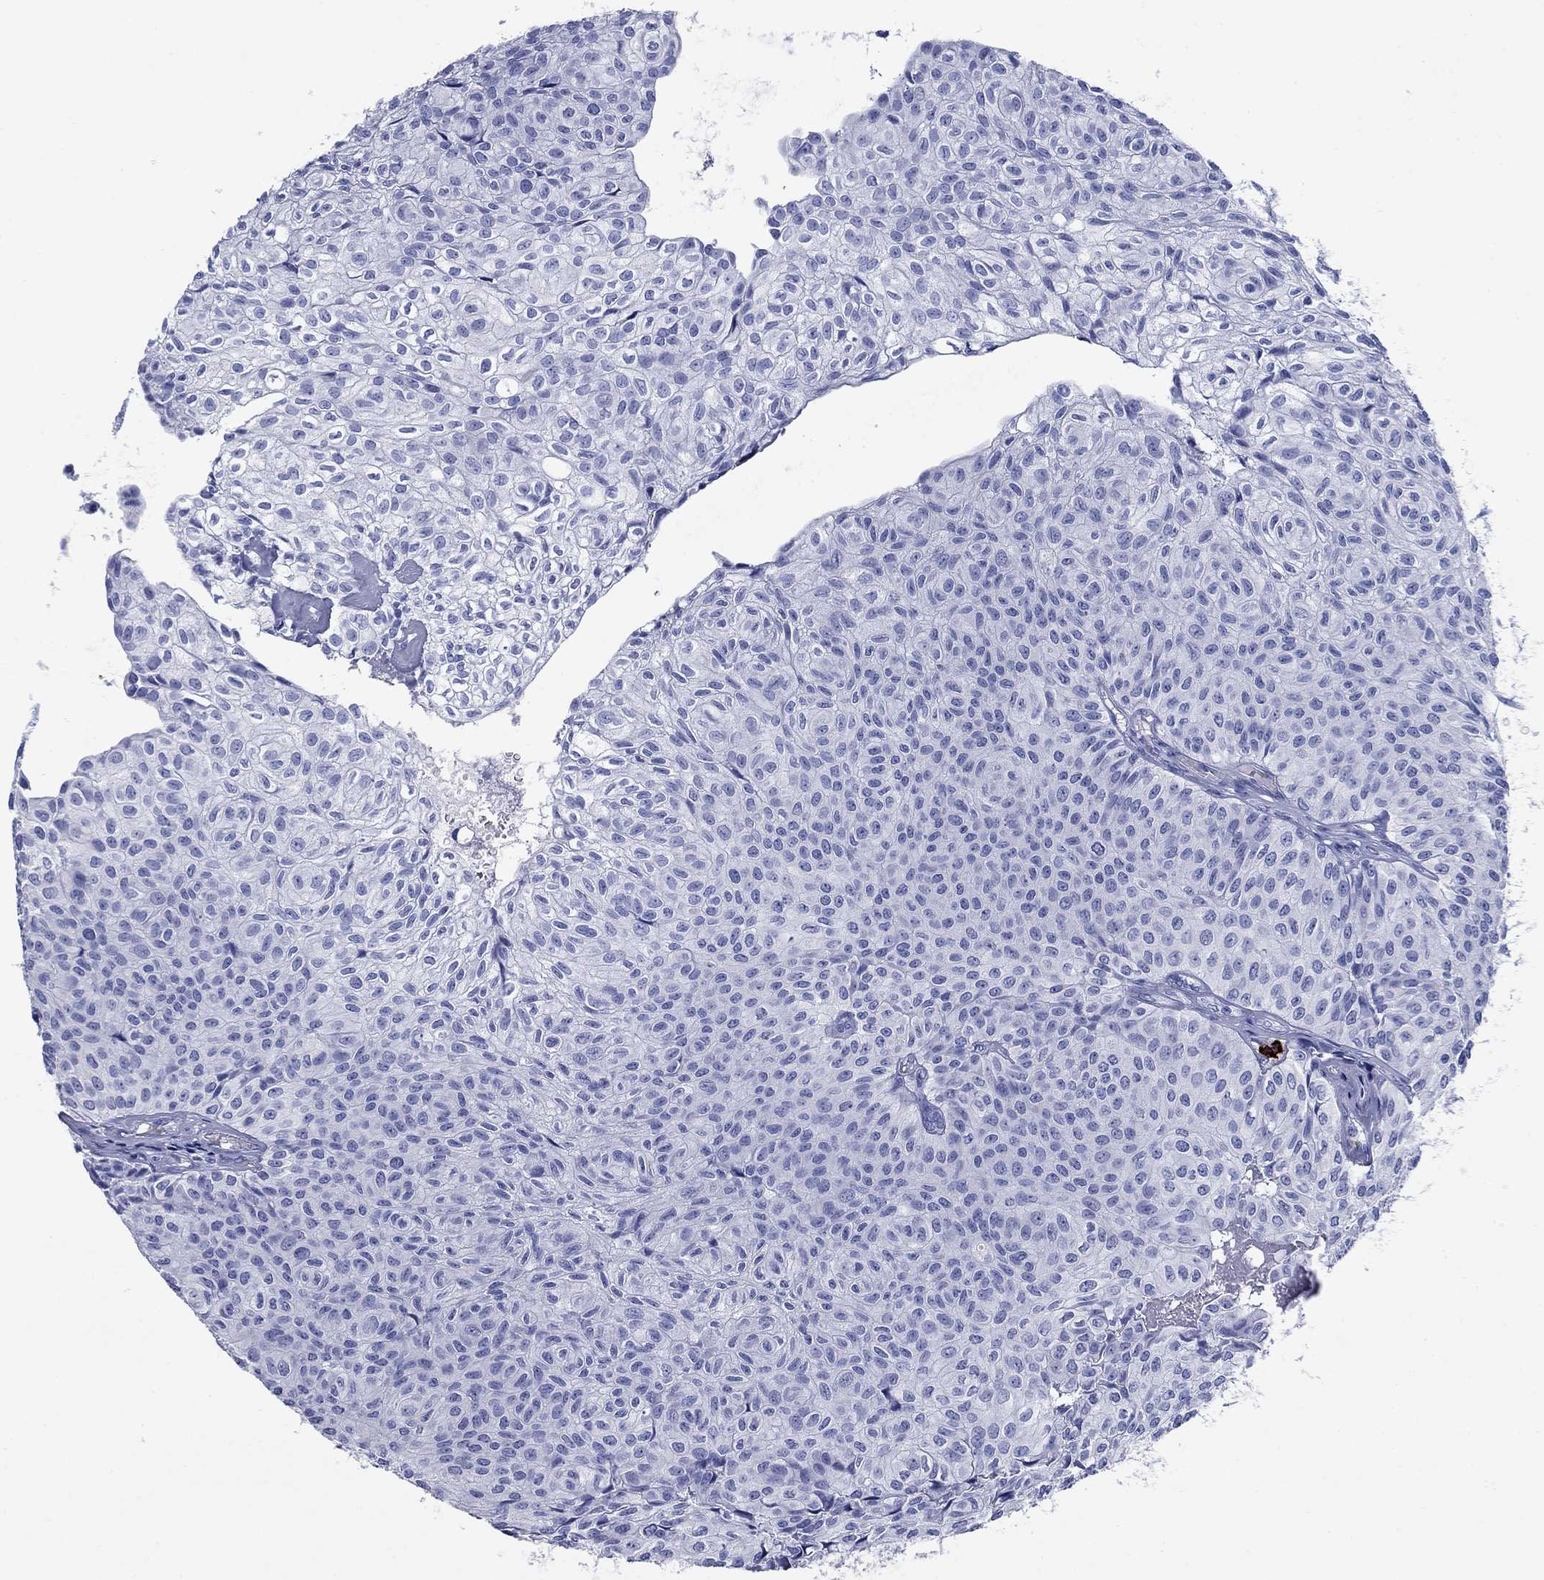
{"staining": {"intensity": "negative", "quantity": "none", "location": "none"}, "tissue": "urothelial cancer", "cell_type": "Tumor cells", "image_type": "cancer", "snomed": [{"axis": "morphology", "description": "Urothelial carcinoma, Low grade"}, {"axis": "topography", "description": "Urinary bladder"}], "caption": "High power microscopy image of an IHC micrograph of low-grade urothelial carcinoma, revealing no significant staining in tumor cells. Nuclei are stained in blue.", "gene": "AZU1", "patient": {"sex": "male", "age": 89}}